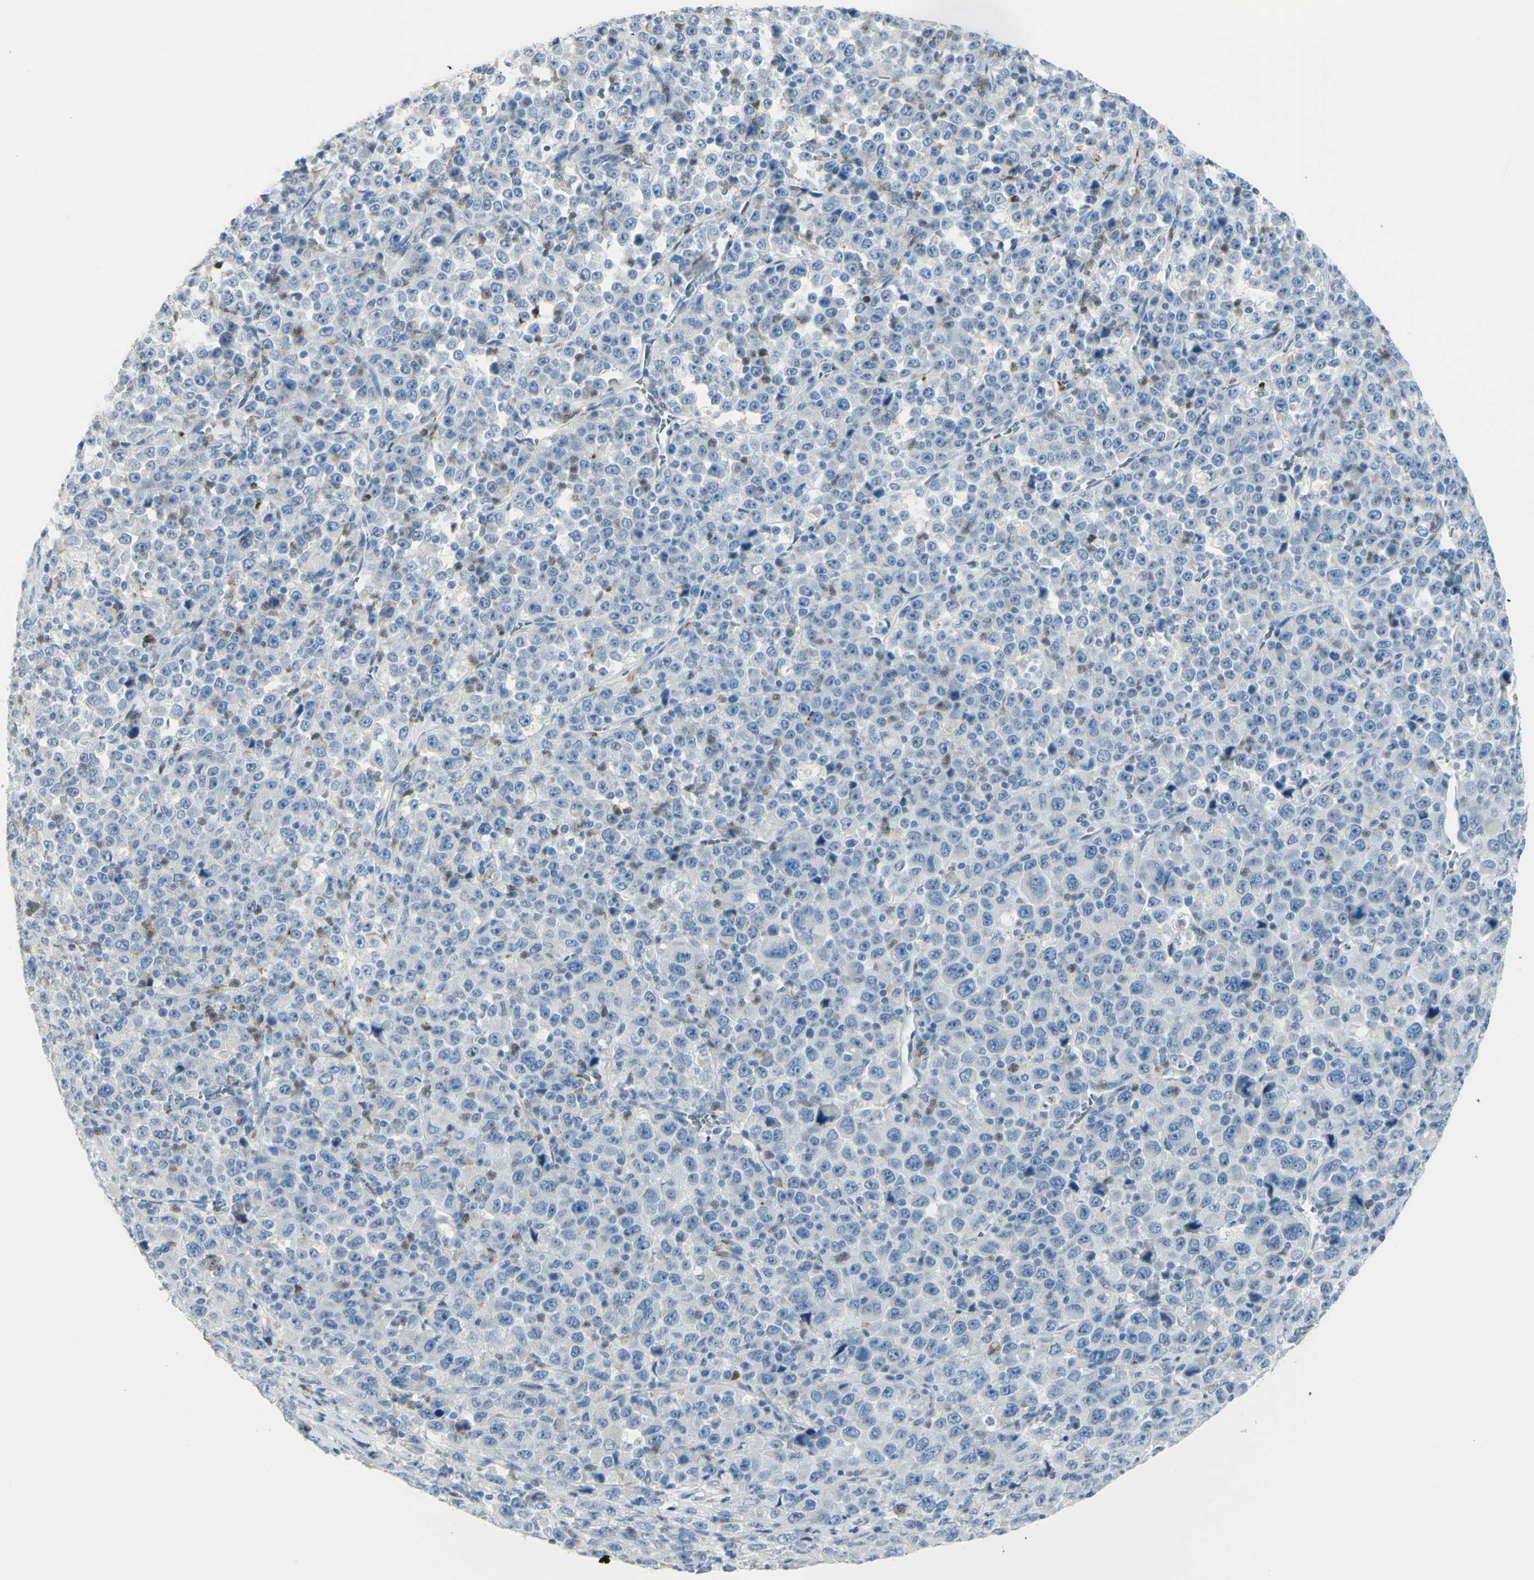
{"staining": {"intensity": "negative", "quantity": "none", "location": "none"}, "tissue": "stomach cancer", "cell_type": "Tumor cells", "image_type": "cancer", "snomed": [{"axis": "morphology", "description": "Normal tissue, NOS"}, {"axis": "morphology", "description": "Adenocarcinoma, NOS"}, {"axis": "topography", "description": "Stomach, upper"}, {"axis": "topography", "description": "Stomach"}], "caption": "Tumor cells show no significant protein staining in adenocarcinoma (stomach). (DAB IHC visualized using brightfield microscopy, high magnification).", "gene": "ZNF557", "patient": {"sex": "male", "age": 59}}